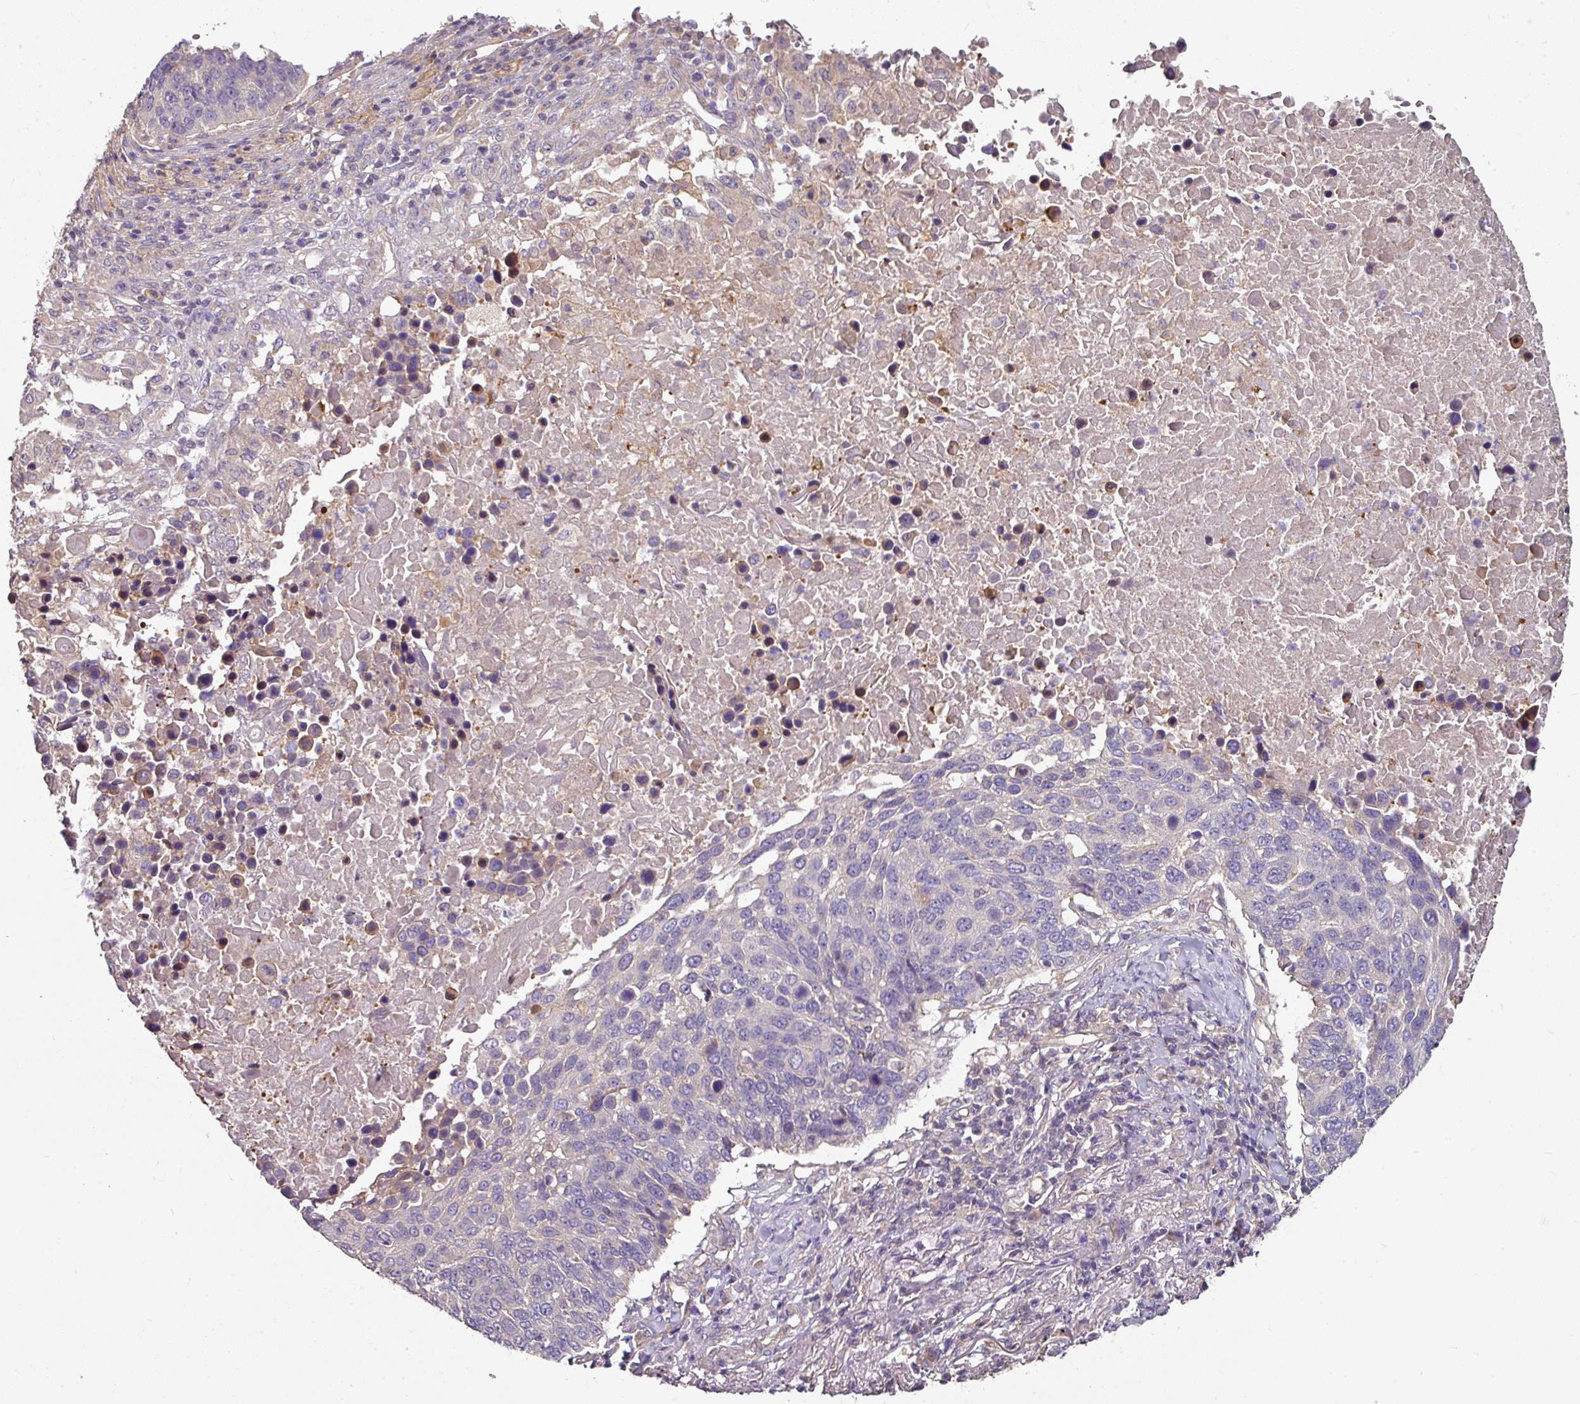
{"staining": {"intensity": "negative", "quantity": "none", "location": "none"}, "tissue": "lung cancer", "cell_type": "Tumor cells", "image_type": "cancer", "snomed": [{"axis": "morphology", "description": "Normal tissue, NOS"}, {"axis": "morphology", "description": "Squamous cell carcinoma, NOS"}, {"axis": "topography", "description": "Lymph node"}, {"axis": "topography", "description": "Lung"}], "caption": "Tumor cells show no significant positivity in squamous cell carcinoma (lung).", "gene": "C4orf48", "patient": {"sex": "male", "age": 66}}